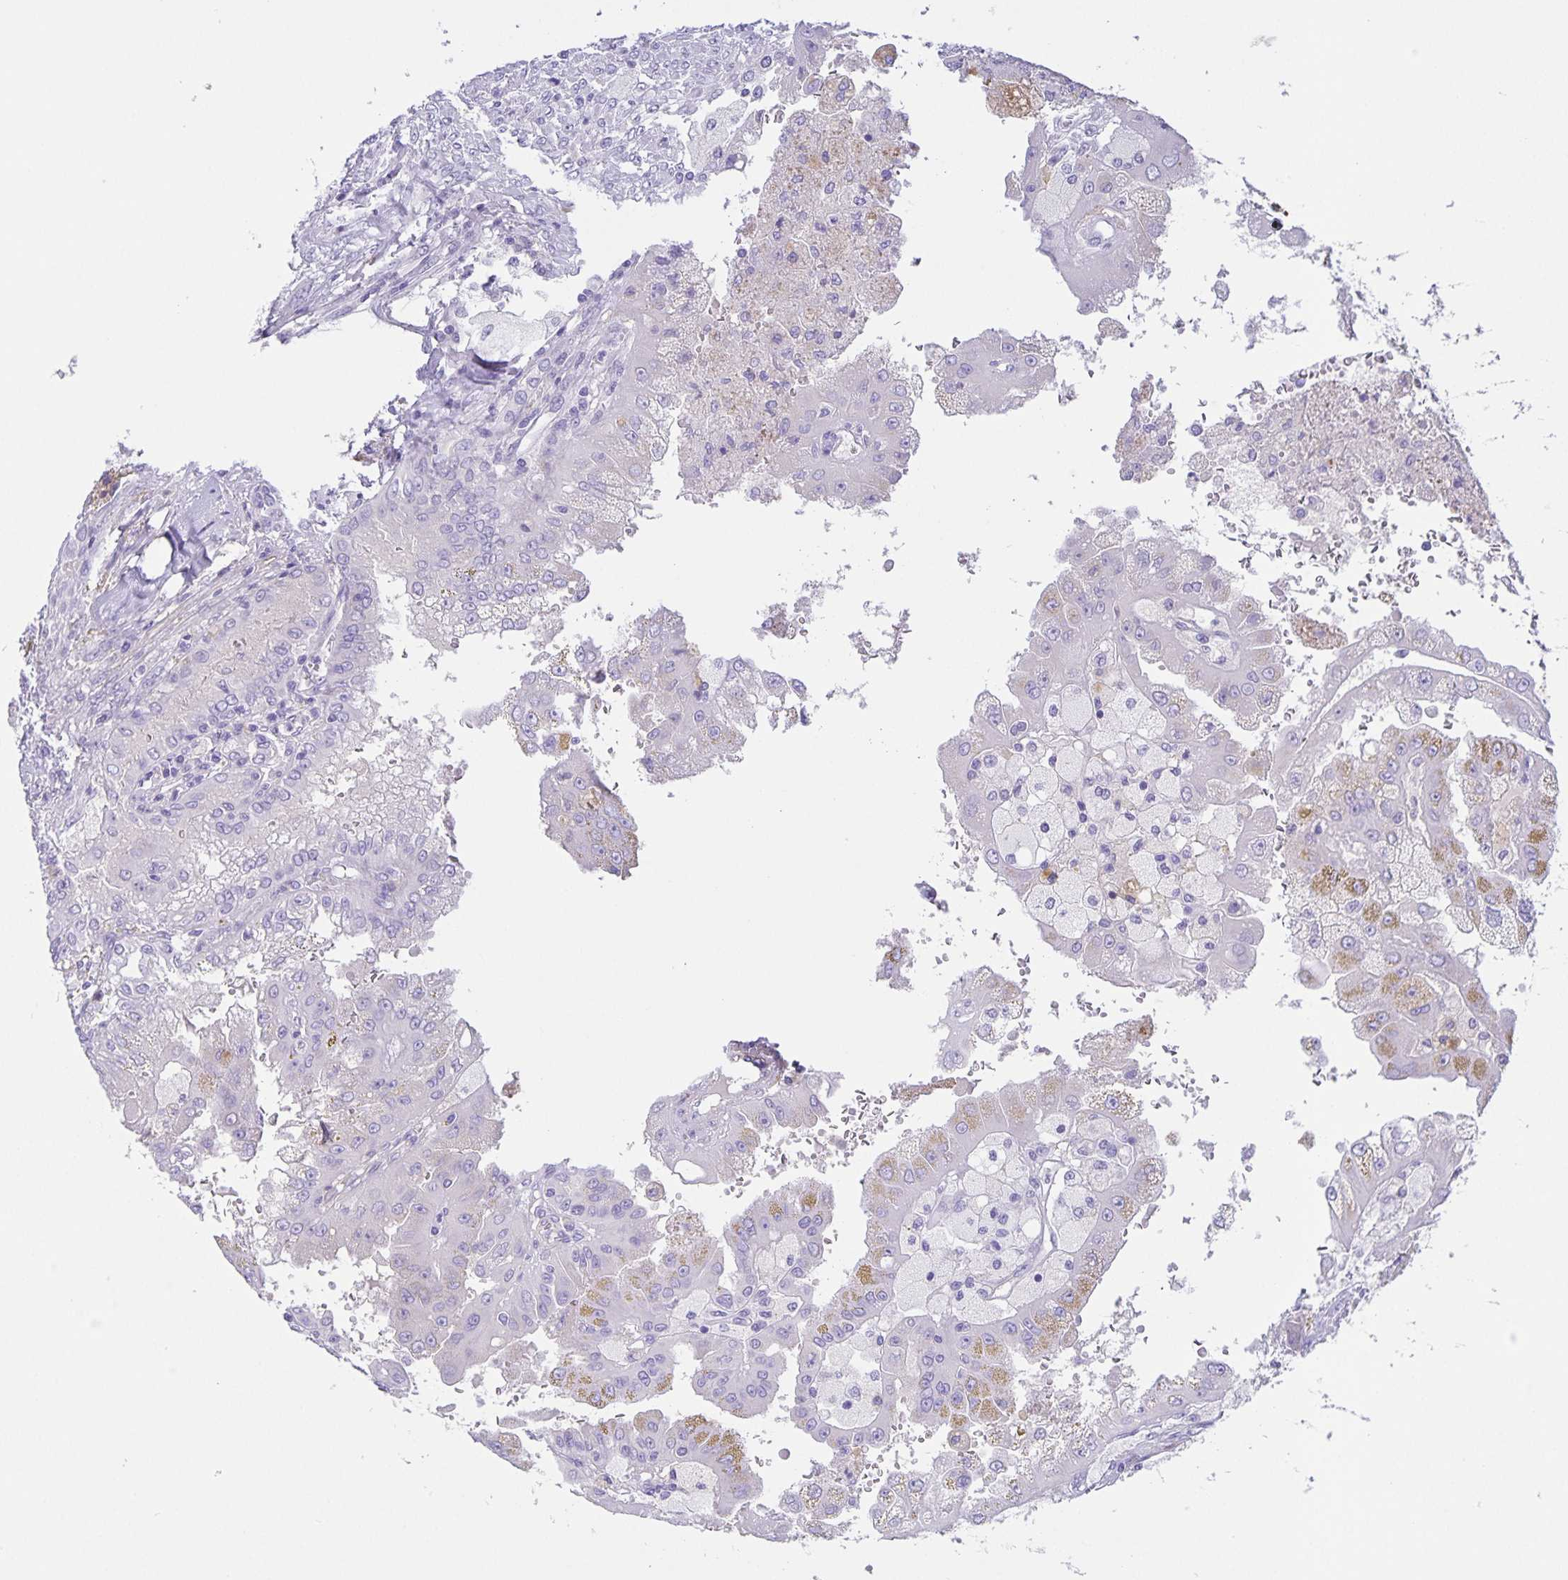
{"staining": {"intensity": "weak", "quantity": "<25%", "location": "cytoplasmic/membranous"}, "tissue": "renal cancer", "cell_type": "Tumor cells", "image_type": "cancer", "snomed": [{"axis": "morphology", "description": "Adenocarcinoma, NOS"}, {"axis": "topography", "description": "Kidney"}], "caption": "IHC histopathology image of neoplastic tissue: human adenocarcinoma (renal) stained with DAB (3,3'-diaminobenzidine) shows no significant protein expression in tumor cells. The staining is performed using DAB brown chromogen with nuclei counter-stained in using hematoxylin.", "gene": "UBQLN3", "patient": {"sex": "male", "age": 58}}